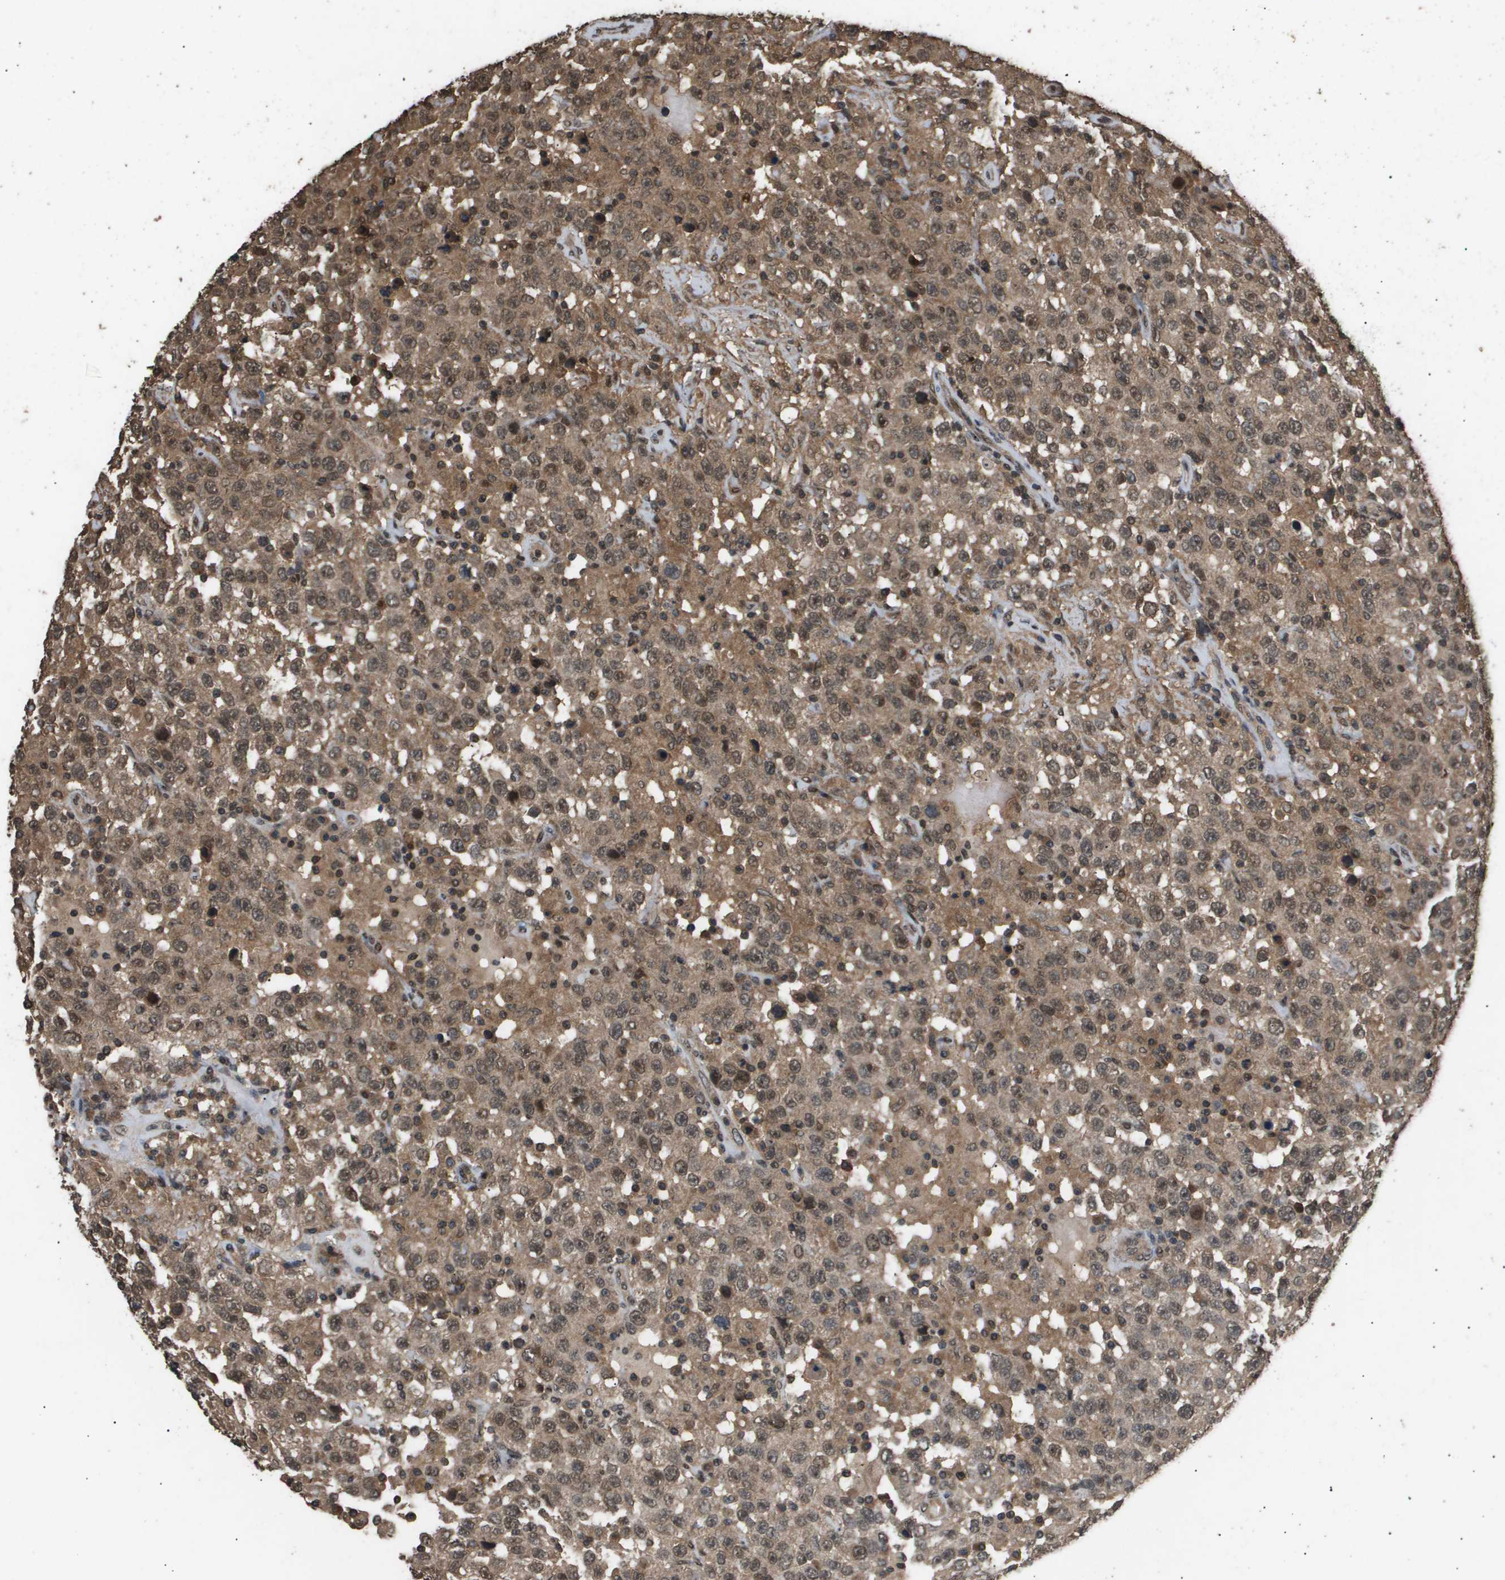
{"staining": {"intensity": "moderate", "quantity": ">75%", "location": "cytoplasmic/membranous,nuclear"}, "tissue": "testis cancer", "cell_type": "Tumor cells", "image_type": "cancer", "snomed": [{"axis": "morphology", "description": "Seminoma, NOS"}, {"axis": "topography", "description": "Testis"}], "caption": "A brown stain highlights moderate cytoplasmic/membranous and nuclear expression of a protein in seminoma (testis) tumor cells.", "gene": "ING1", "patient": {"sex": "male", "age": 41}}